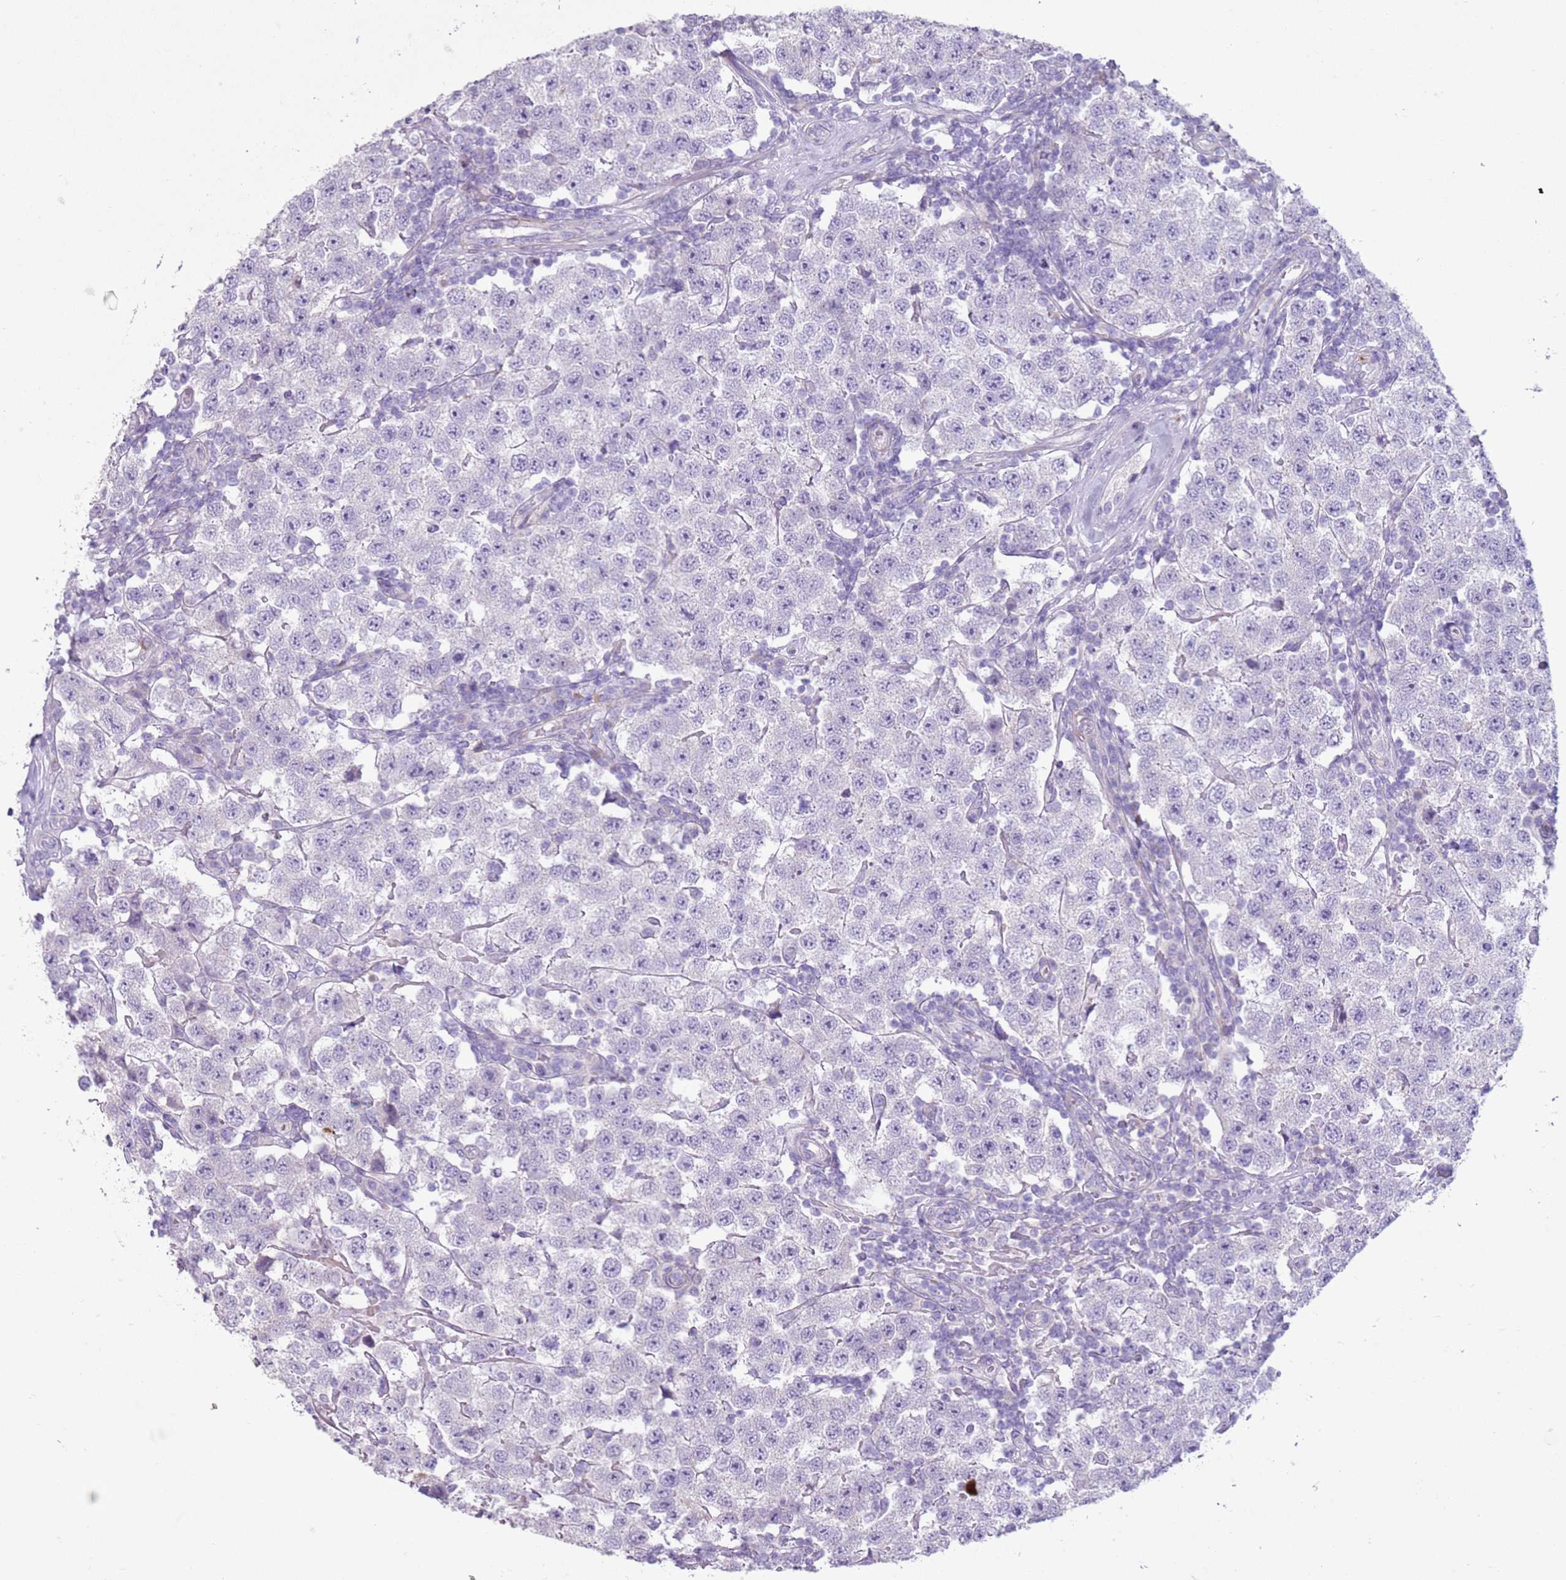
{"staining": {"intensity": "negative", "quantity": "none", "location": "none"}, "tissue": "testis cancer", "cell_type": "Tumor cells", "image_type": "cancer", "snomed": [{"axis": "morphology", "description": "Seminoma, NOS"}, {"axis": "topography", "description": "Testis"}], "caption": "This image is of testis cancer (seminoma) stained with IHC to label a protein in brown with the nuclei are counter-stained blue. There is no expression in tumor cells.", "gene": "ZNF239", "patient": {"sex": "male", "age": 34}}